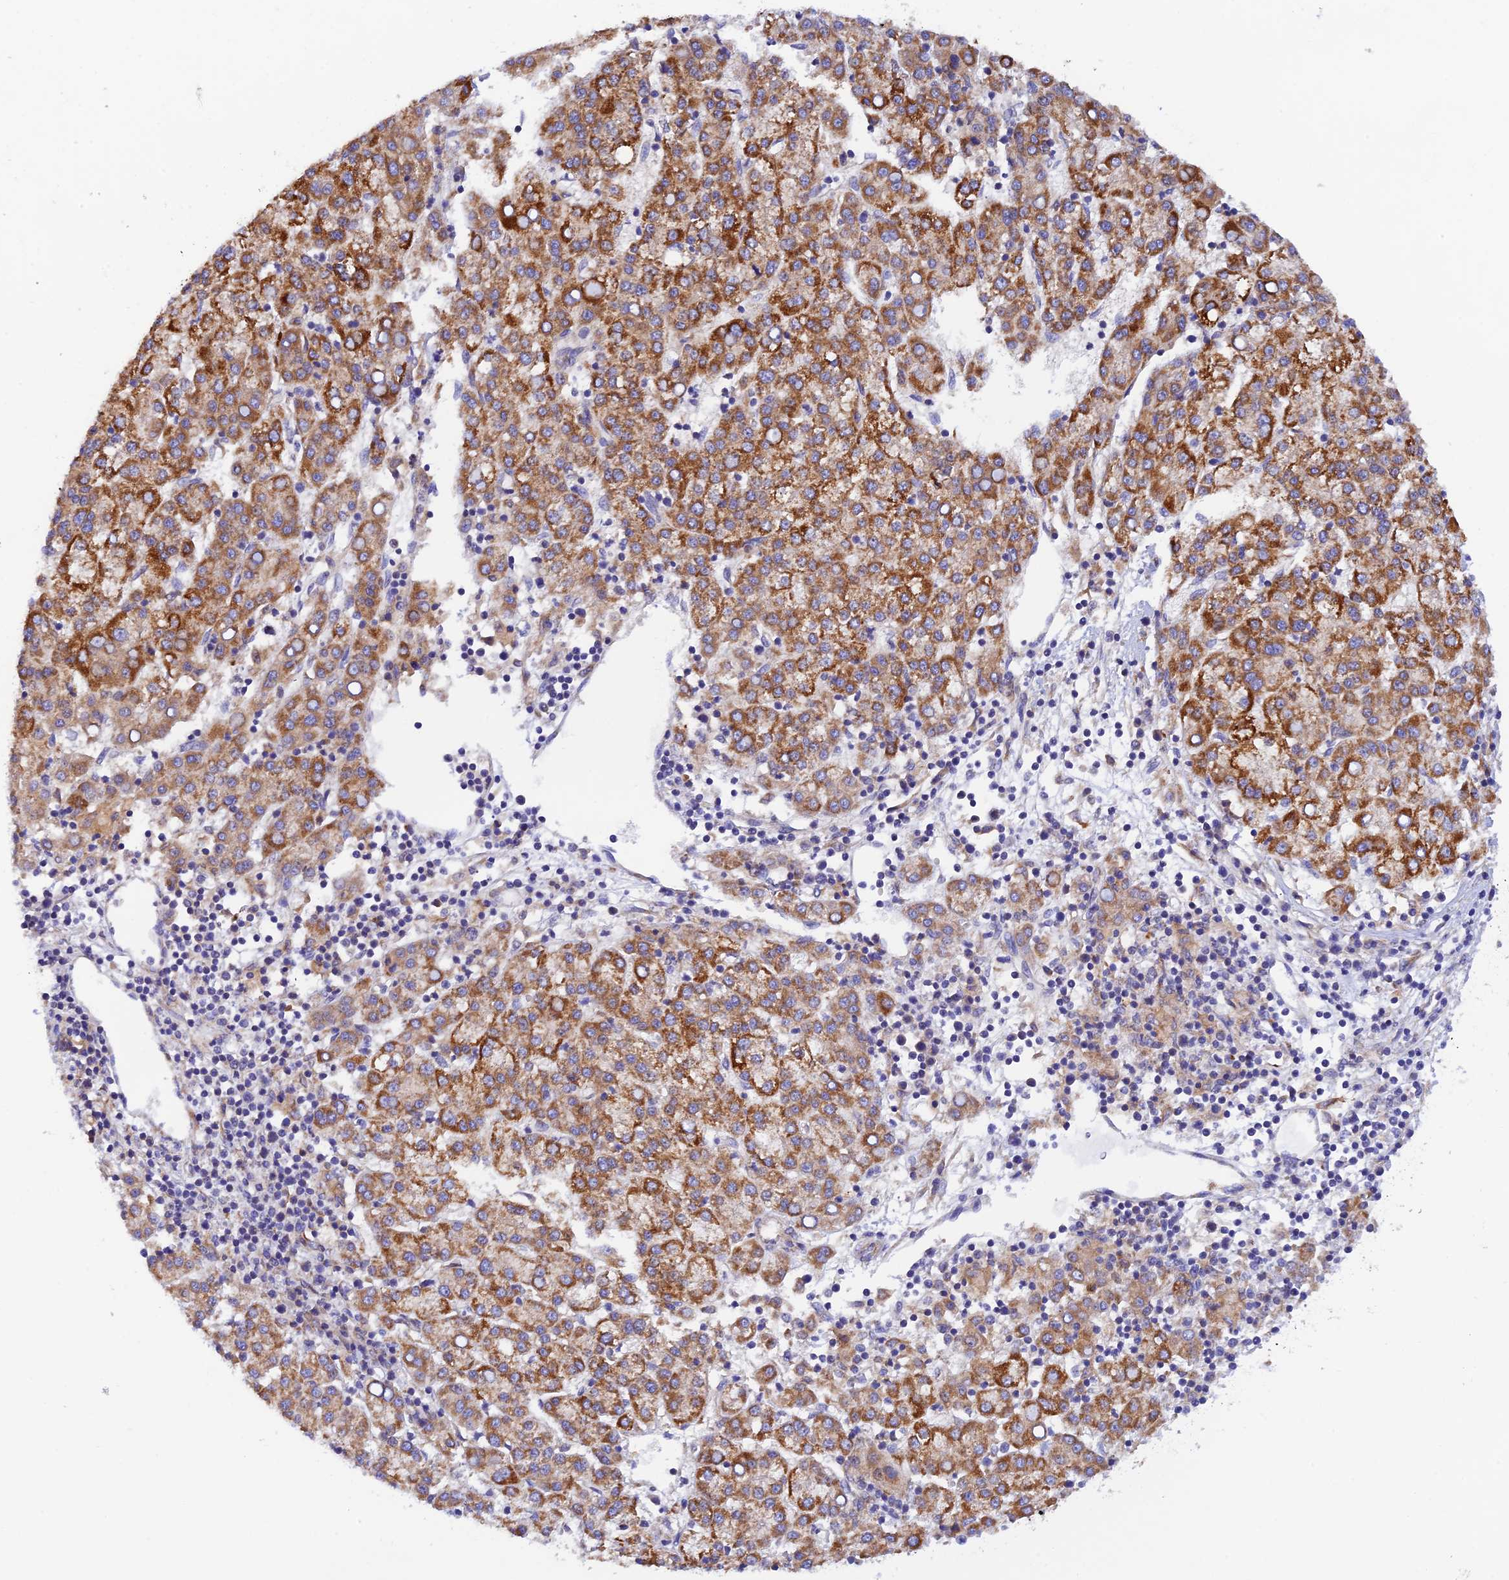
{"staining": {"intensity": "strong", "quantity": ">75%", "location": "cytoplasmic/membranous"}, "tissue": "liver cancer", "cell_type": "Tumor cells", "image_type": "cancer", "snomed": [{"axis": "morphology", "description": "Carcinoma, Hepatocellular, NOS"}, {"axis": "topography", "description": "Liver"}], "caption": "Immunohistochemical staining of human liver hepatocellular carcinoma reveals high levels of strong cytoplasmic/membranous expression in approximately >75% of tumor cells. The protein of interest is stained brown, and the nuclei are stained in blue (DAB (3,3'-diaminobenzidine) IHC with brightfield microscopy, high magnification).", "gene": "RANBP6", "patient": {"sex": "female", "age": 58}}